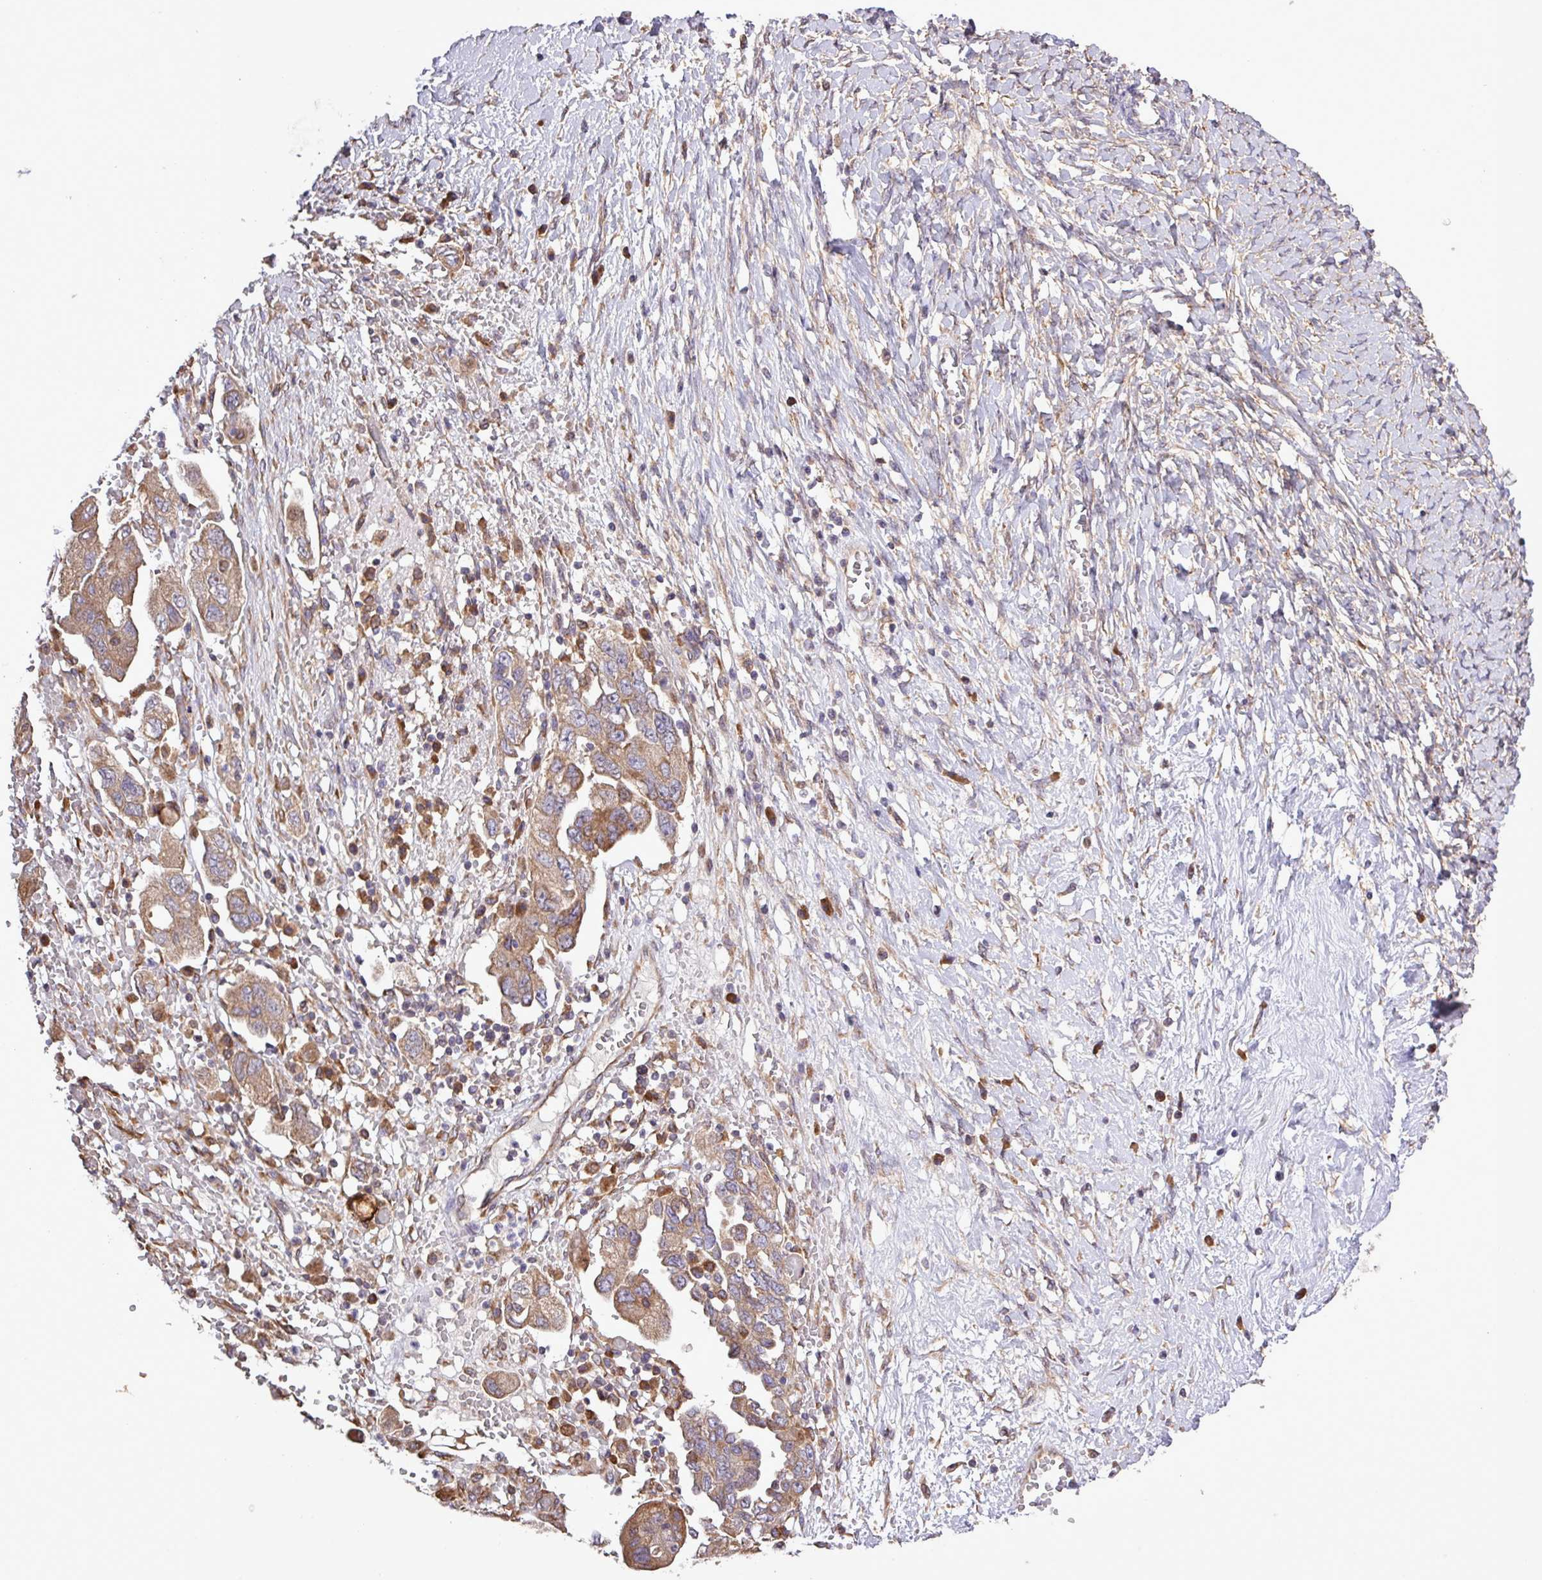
{"staining": {"intensity": "moderate", "quantity": ">75%", "location": "cytoplasmic/membranous"}, "tissue": "ovarian cancer", "cell_type": "Tumor cells", "image_type": "cancer", "snomed": [{"axis": "morphology", "description": "Carcinoma, NOS"}, {"axis": "morphology", "description": "Cystadenocarcinoma, serous, NOS"}, {"axis": "topography", "description": "Ovary"}], "caption": "The photomicrograph shows a brown stain indicating the presence of a protein in the cytoplasmic/membranous of tumor cells in ovarian serous cystadenocarcinoma.", "gene": "MEGF6", "patient": {"sex": "female", "age": 69}}